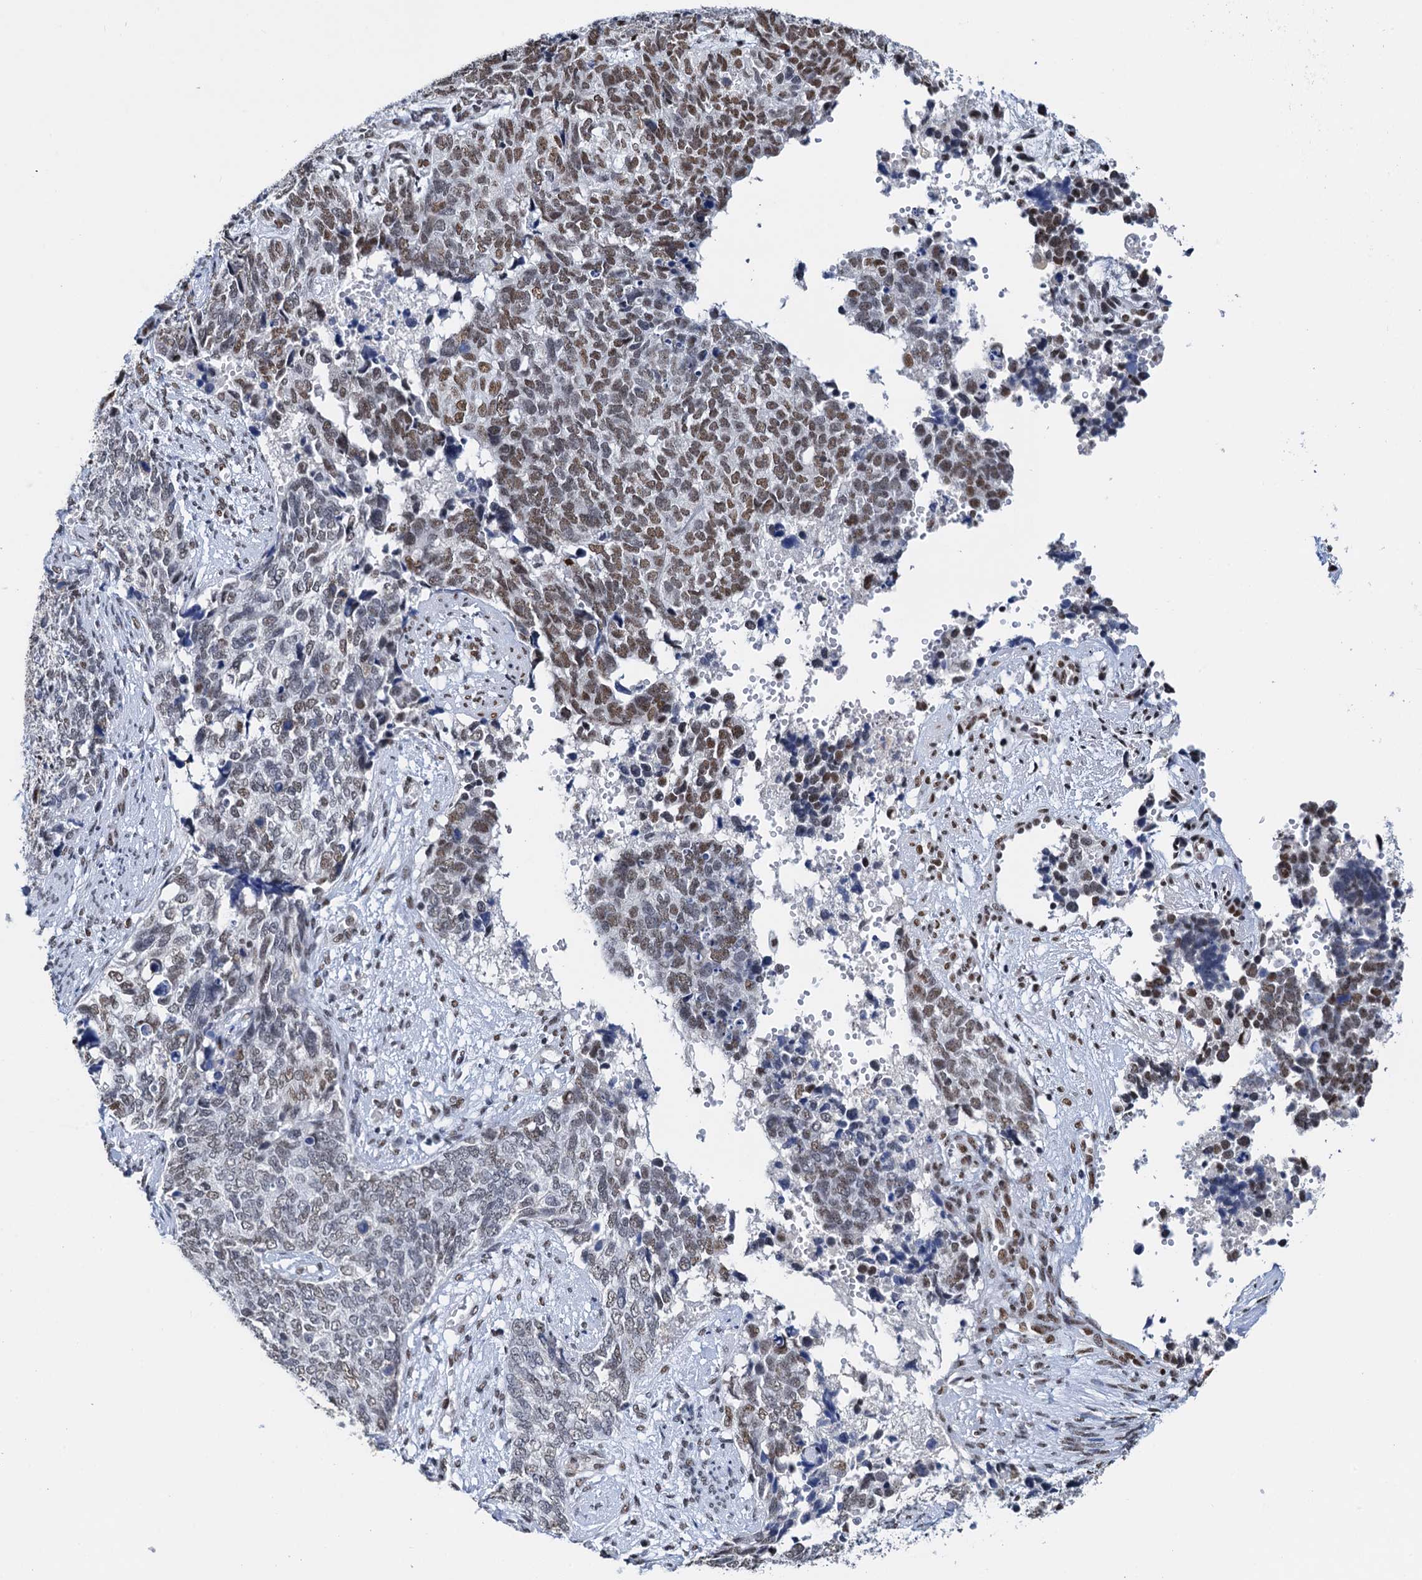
{"staining": {"intensity": "moderate", "quantity": ">75%", "location": "nuclear"}, "tissue": "cervical cancer", "cell_type": "Tumor cells", "image_type": "cancer", "snomed": [{"axis": "morphology", "description": "Squamous cell carcinoma, NOS"}, {"axis": "topography", "description": "Cervix"}], "caption": "Moderate nuclear protein positivity is appreciated in approximately >75% of tumor cells in cervical cancer. The staining was performed using DAB (3,3'-diaminobenzidine), with brown indicating positive protein expression. Nuclei are stained blue with hematoxylin.", "gene": "SLTM", "patient": {"sex": "female", "age": 63}}